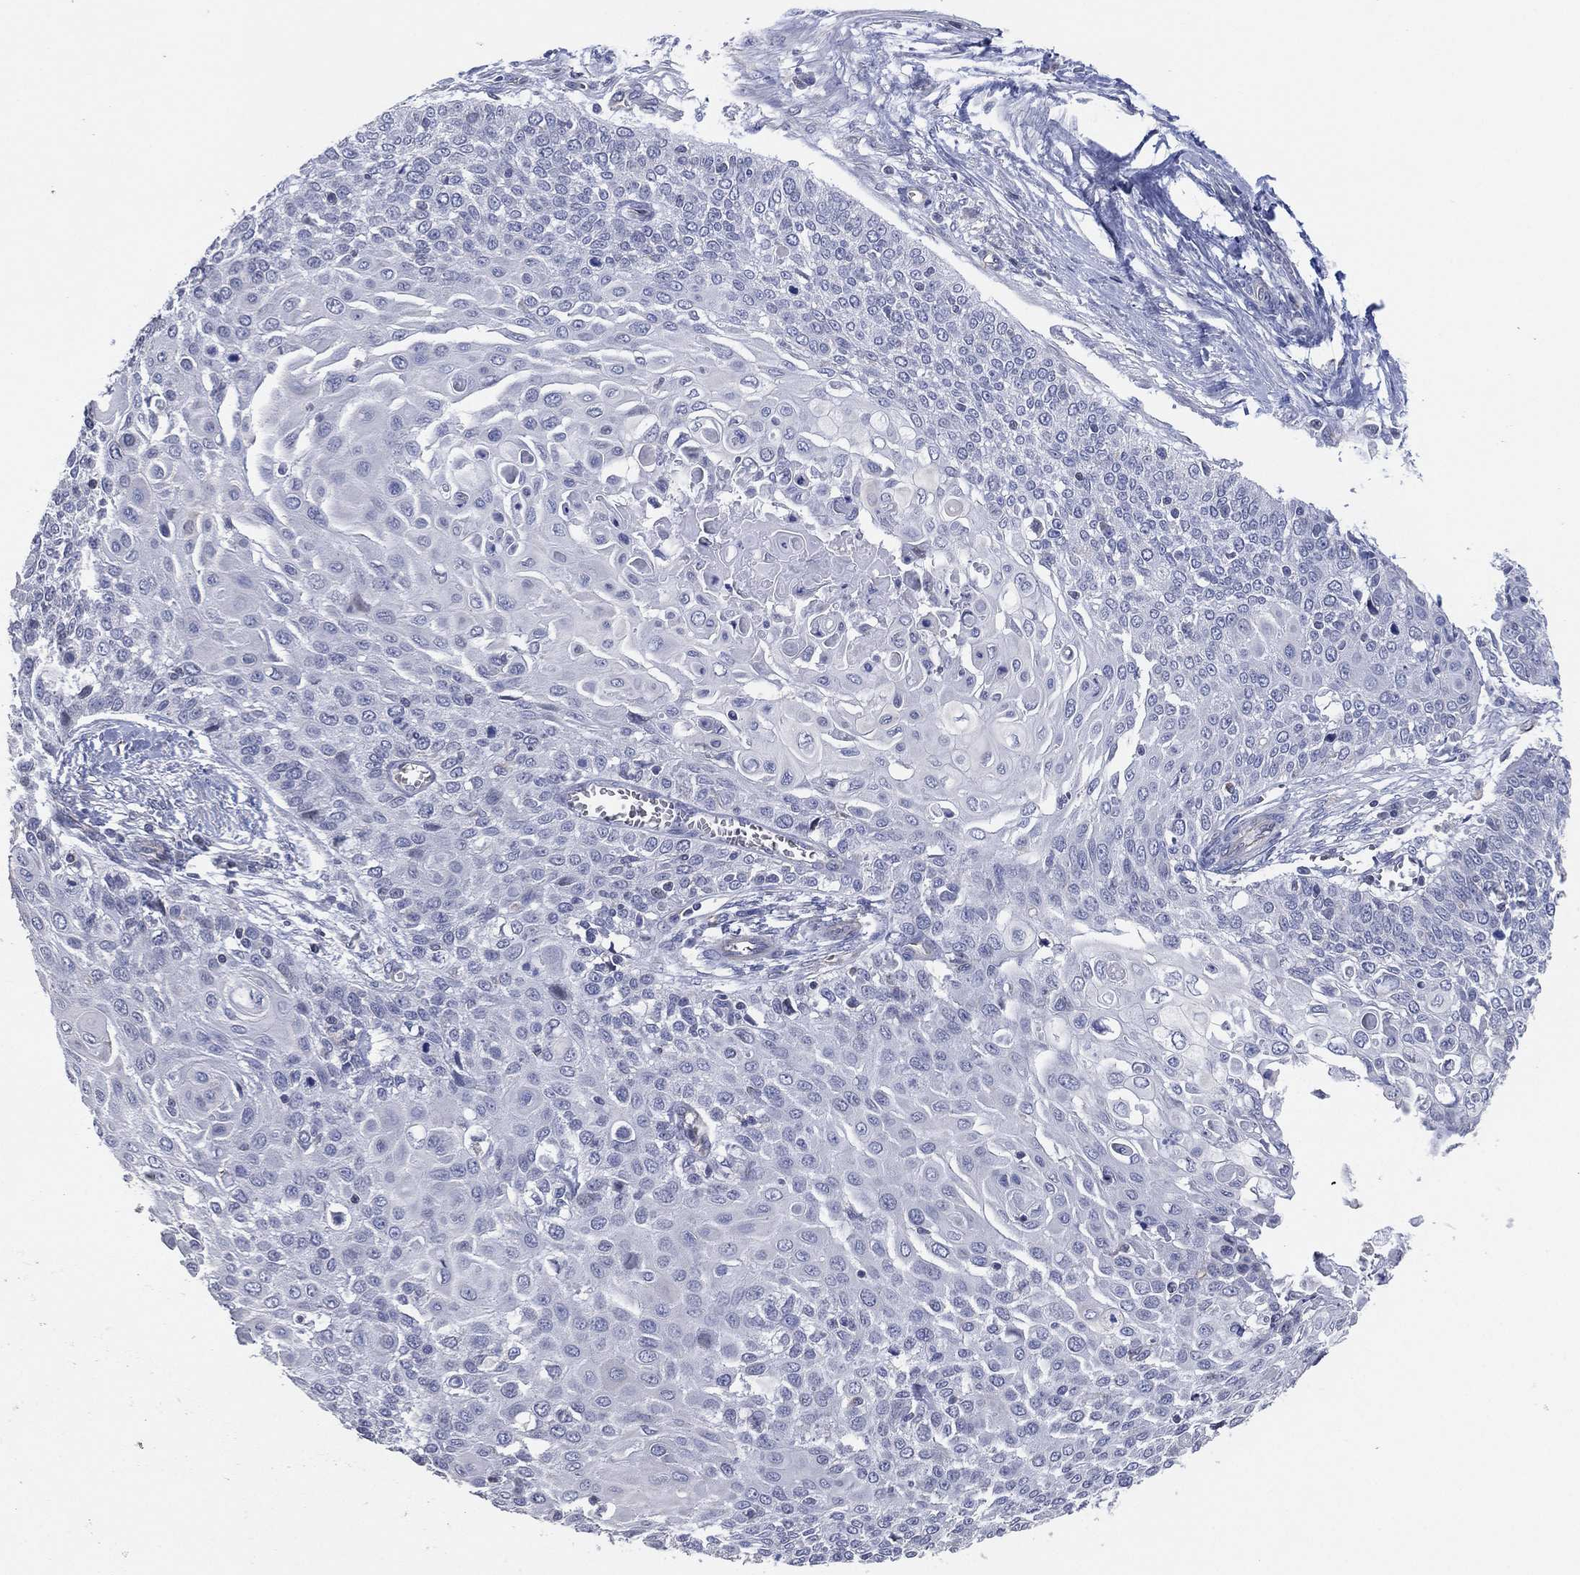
{"staining": {"intensity": "negative", "quantity": "none", "location": "none"}, "tissue": "cervical cancer", "cell_type": "Tumor cells", "image_type": "cancer", "snomed": [{"axis": "morphology", "description": "Squamous cell carcinoma, NOS"}, {"axis": "topography", "description": "Cervix"}], "caption": "An immunohistochemistry (IHC) image of squamous cell carcinoma (cervical) is shown. There is no staining in tumor cells of squamous cell carcinoma (cervical).", "gene": "CFTR", "patient": {"sex": "female", "age": 39}}